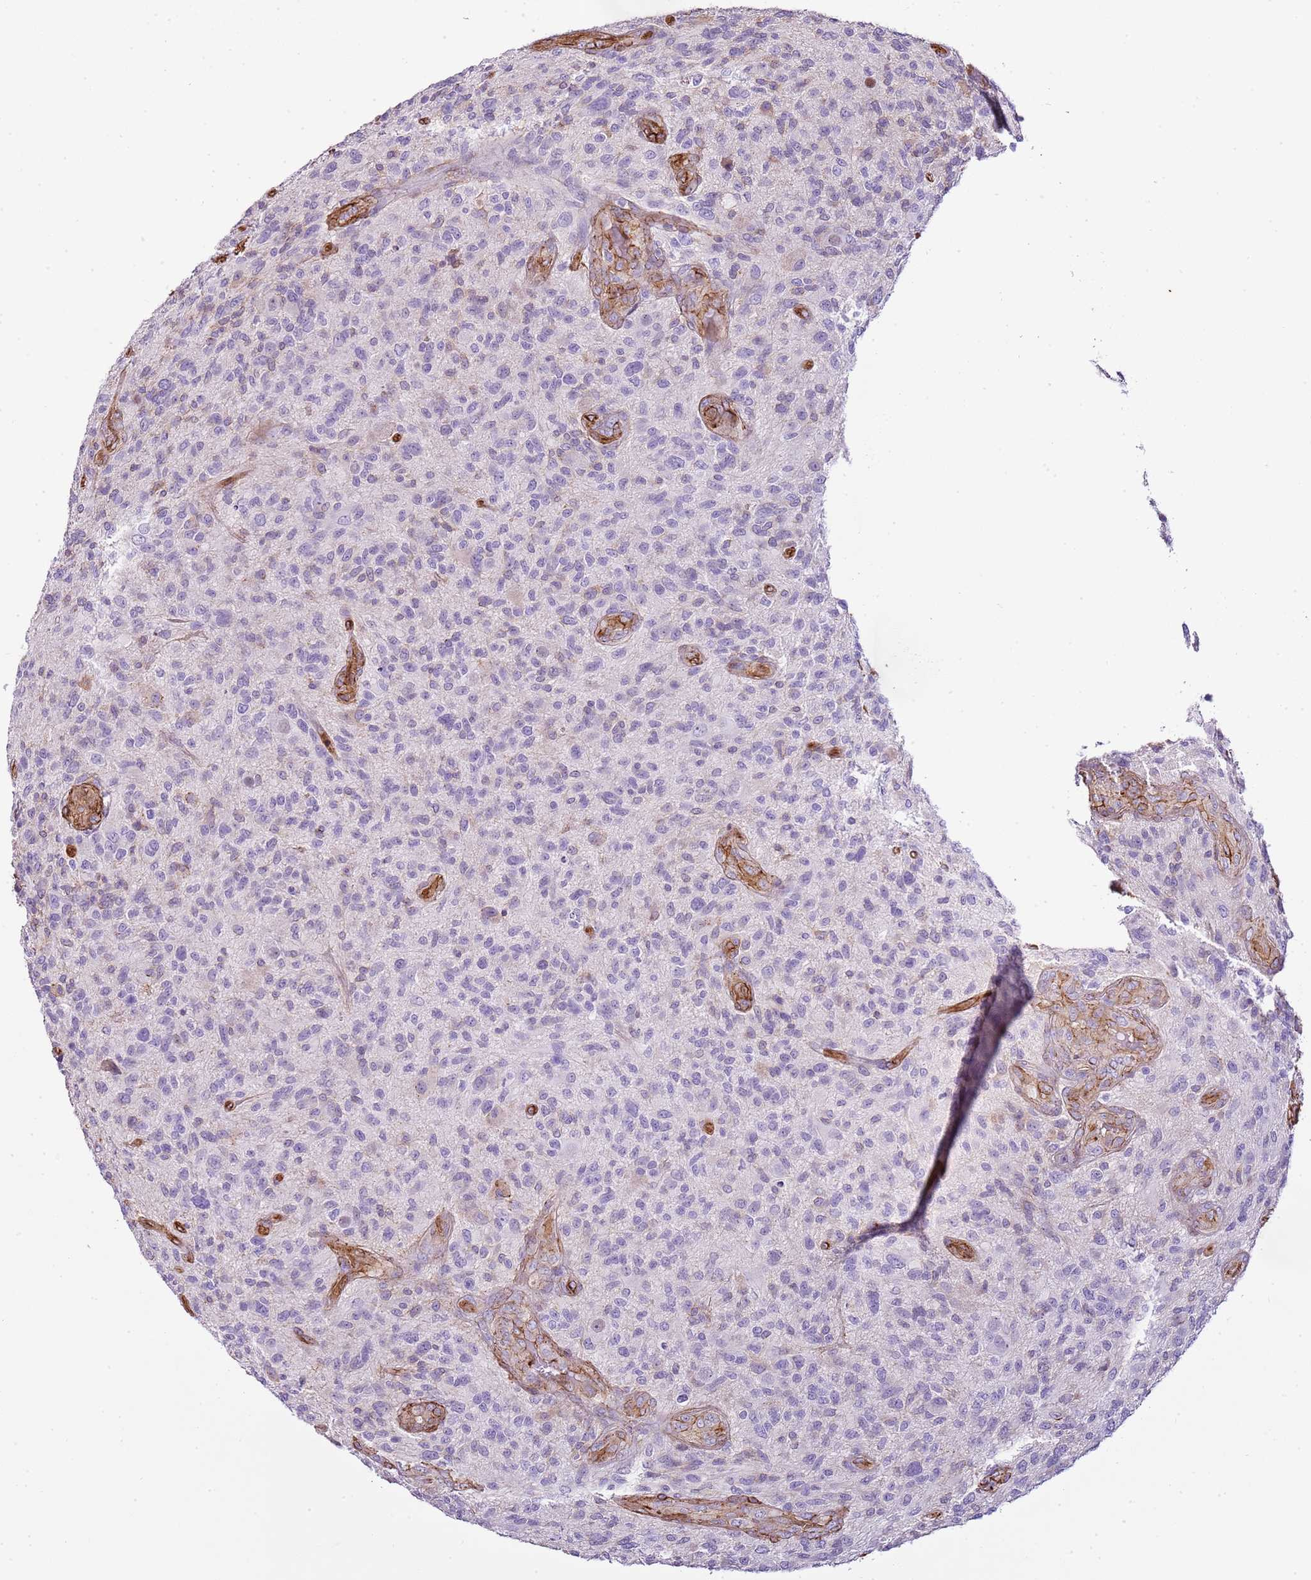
{"staining": {"intensity": "negative", "quantity": "none", "location": "none"}, "tissue": "glioma", "cell_type": "Tumor cells", "image_type": "cancer", "snomed": [{"axis": "morphology", "description": "Glioma, malignant, High grade"}, {"axis": "topography", "description": "Brain"}], "caption": "IHC of glioma exhibits no positivity in tumor cells.", "gene": "CTDSPL", "patient": {"sex": "male", "age": 47}}